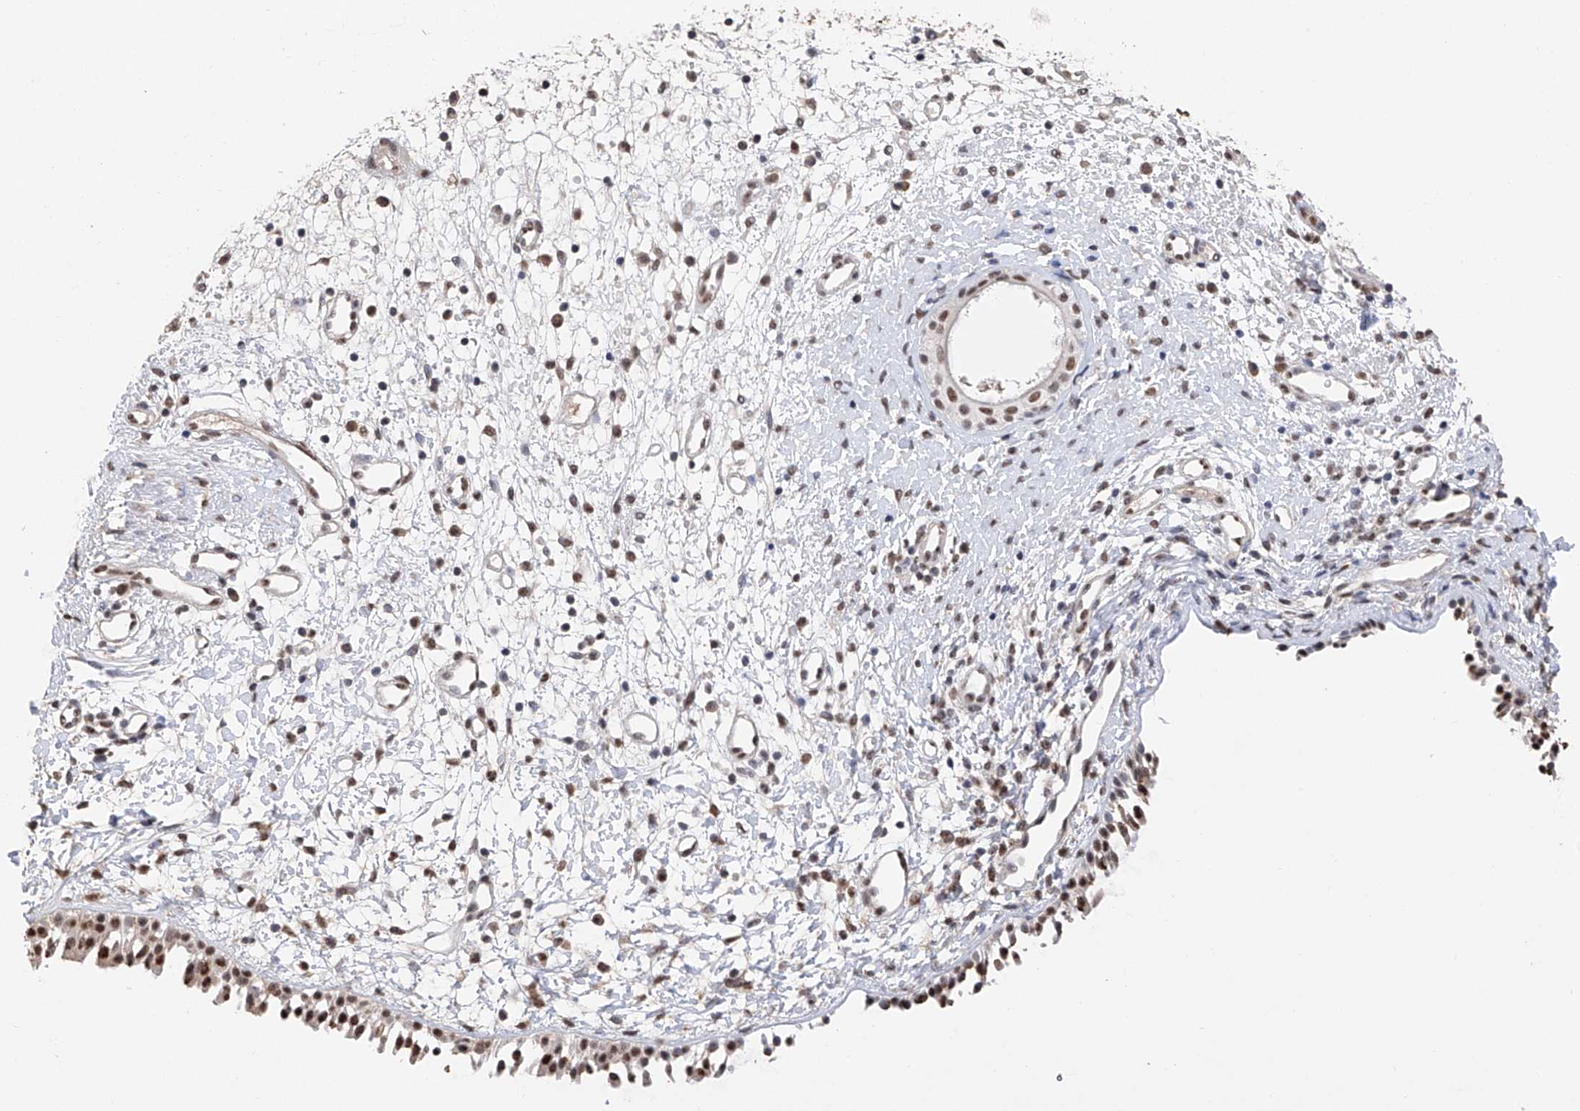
{"staining": {"intensity": "moderate", "quantity": "25%-75%", "location": "nuclear"}, "tissue": "nasopharynx", "cell_type": "Respiratory epithelial cells", "image_type": "normal", "snomed": [{"axis": "morphology", "description": "Normal tissue, NOS"}, {"axis": "topography", "description": "Nasopharynx"}], "caption": "IHC micrograph of benign human nasopharynx stained for a protein (brown), which demonstrates medium levels of moderate nuclear positivity in about 25%-75% of respiratory epithelial cells.", "gene": "DMAP1", "patient": {"sex": "male", "age": 22}}